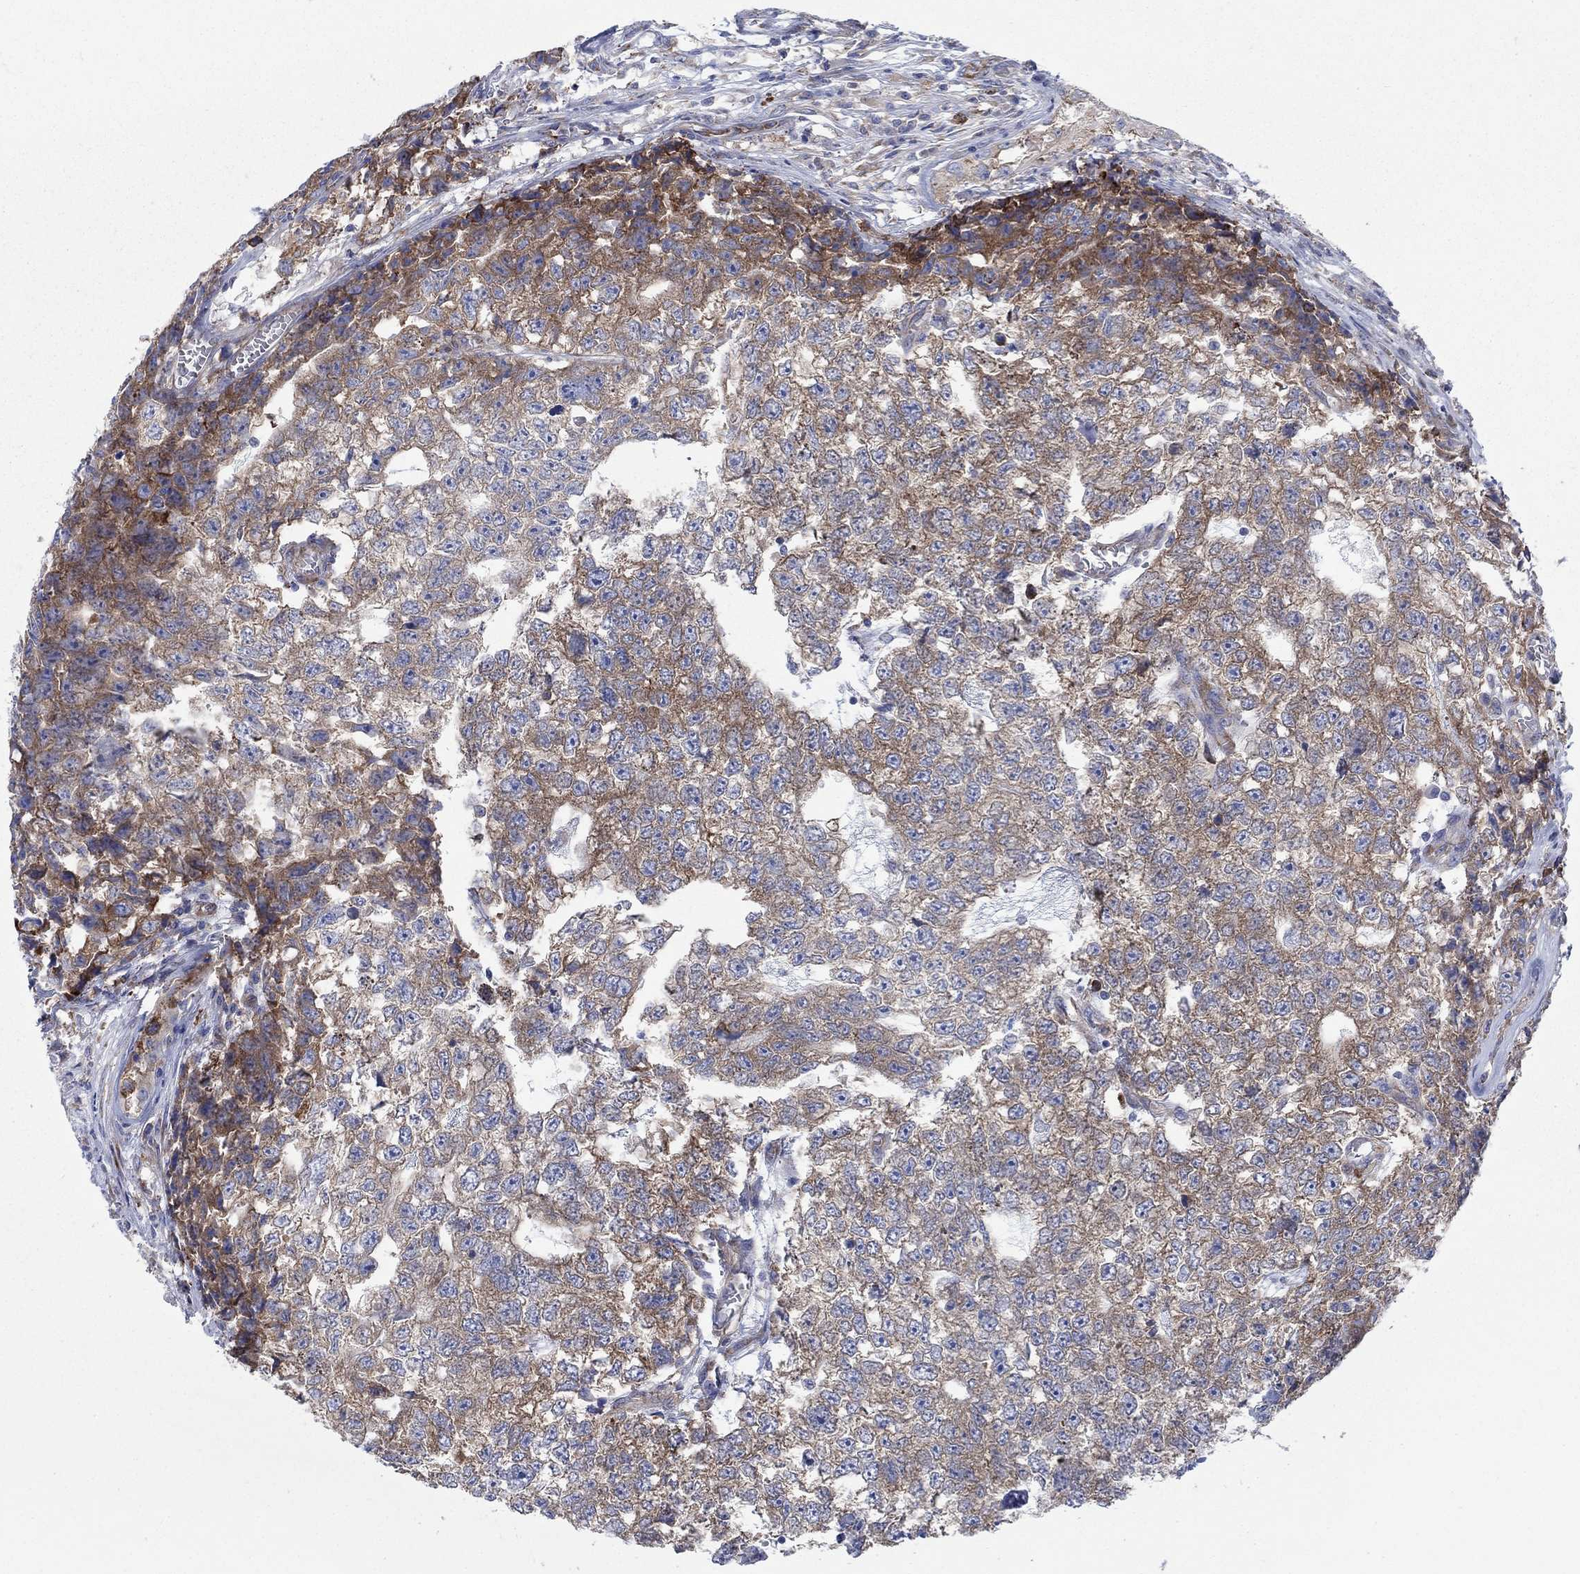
{"staining": {"intensity": "strong", "quantity": "25%-75%", "location": "cytoplasmic/membranous"}, "tissue": "testis cancer", "cell_type": "Tumor cells", "image_type": "cancer", "snomed": [{"axis": "morphology", "description": "Seminoma, NOS"}, {"axis": "morphology", "description": "Carcinoma, Embryonal, NOS"}, {"axis": "topography", "description": "Testis"}], "caption": "Seminoma (testis) stained with a protein marker demonstrates strong staining in tumor cells.", "gene": "TMEM59", "patient": {"sex": "male", "age": 22}}